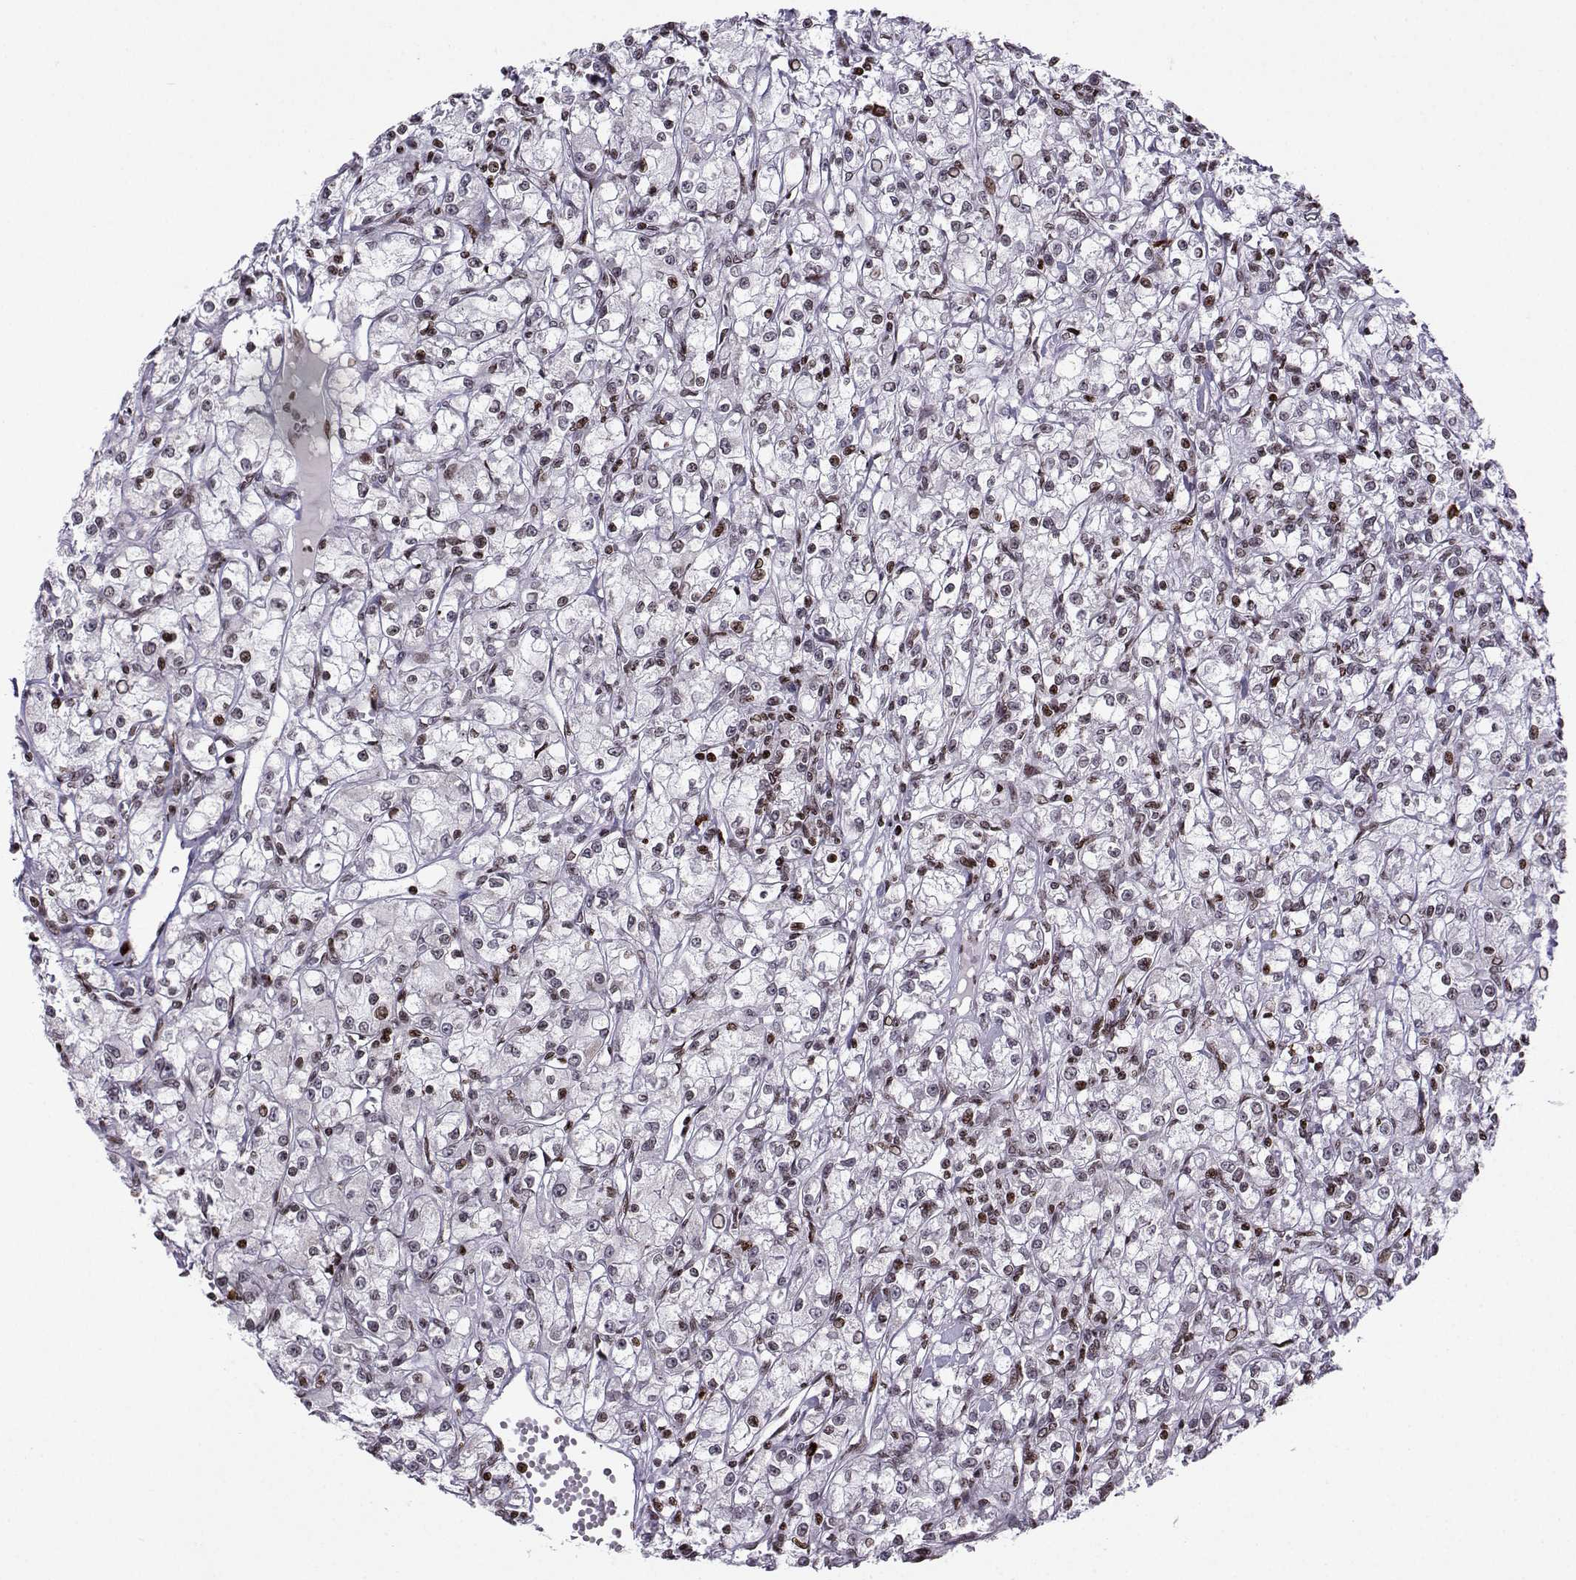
{"staining": {"intensity": "moderate", "quantity": "25%-75%", "location": "nuclear"}, "tissue": "renal cancer", "cell_type": "Tumor cells", "image_type": "cancer", "snomed": [{"axis": "morphology", "description": "Adenocarcinoma, NOS"}, {"axis": "topography", "description": "Kidney"}], "caption": "Immunohistochemical staining of human renal adenocarcinoma shows moderate nuclear protein staining in about 25%-75% of tumor cells.", "gene": "ZNF19", "patient": {"sex": "female", "age": 59}}